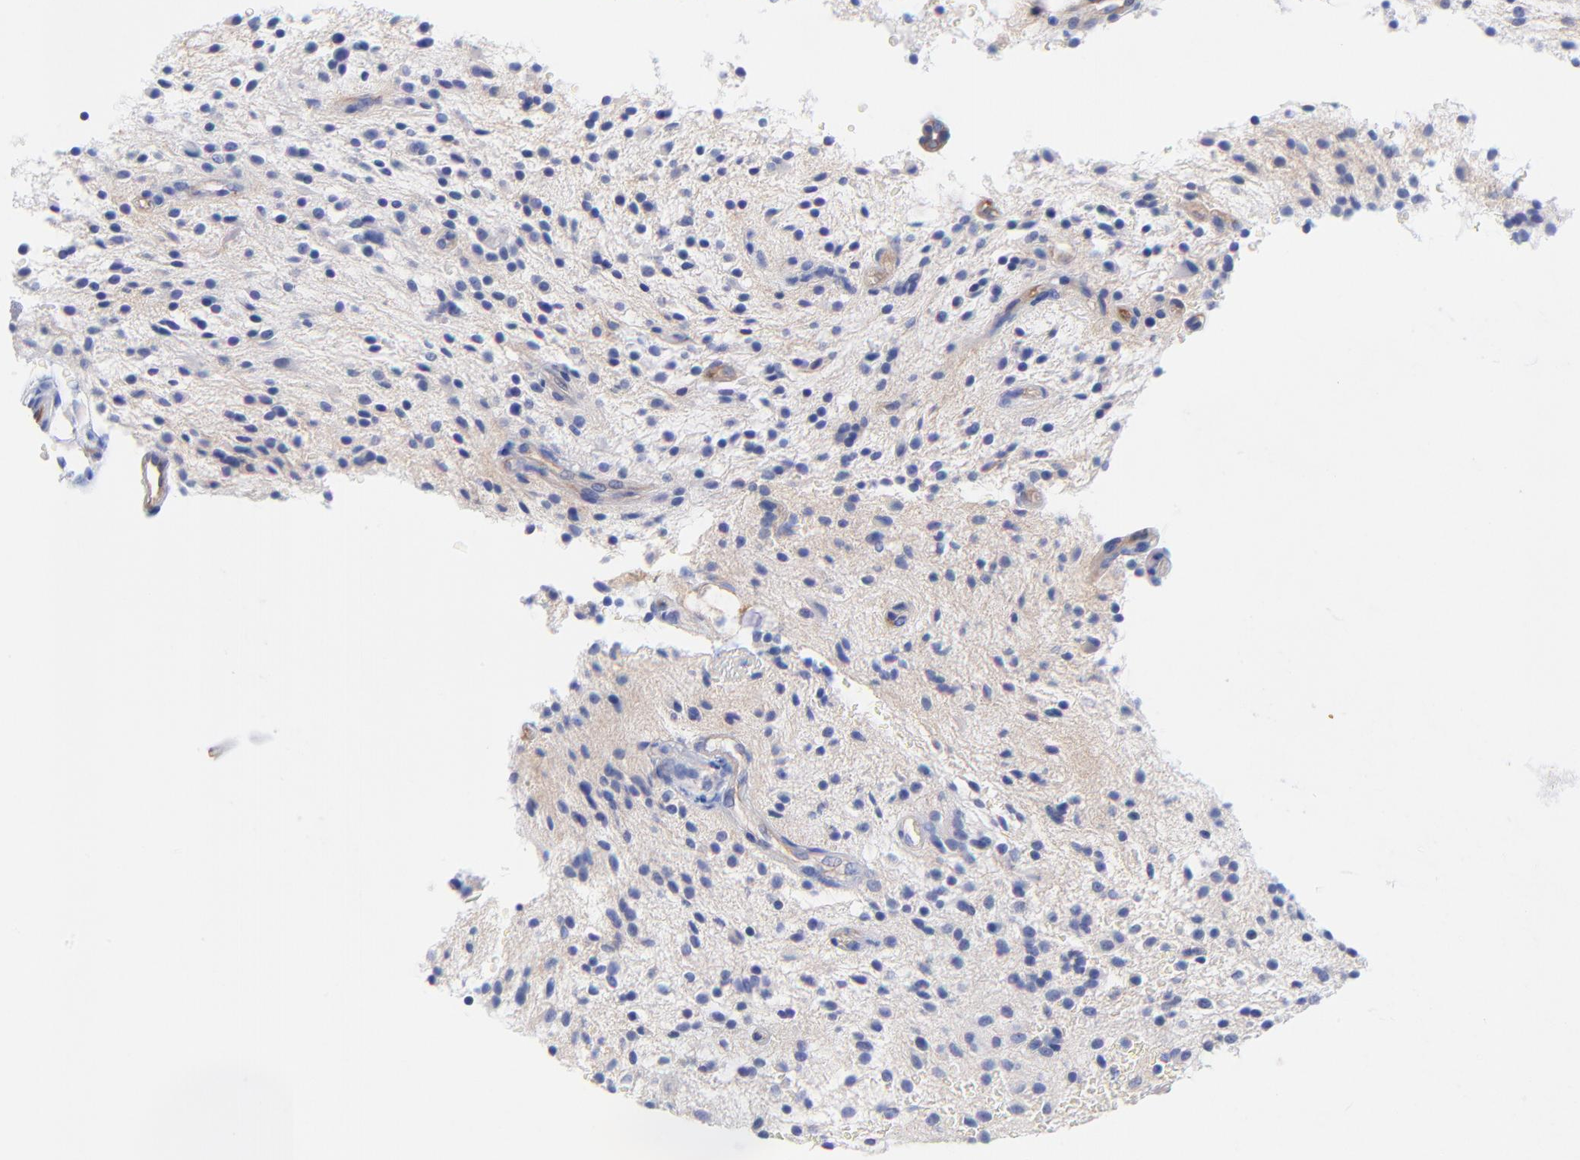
{"staining": {"intensity": "negative", "quantity": "none", "location": "none"}, "tissue": "glioma", "cell_type": "Tumor cells", "image_type": "cancer", "snomed": [{"axis": "morphology", "description": "Glioma, malignant, NOS"}, {"axis": "topography", "description": "Cerebellum"}], "caption": "Malignant glioma was stained to show a protein in brown. There is no significant staining in tumor cells.", "gene": "SLC44A2", "patient": {"sex": "female", "age": 10}}